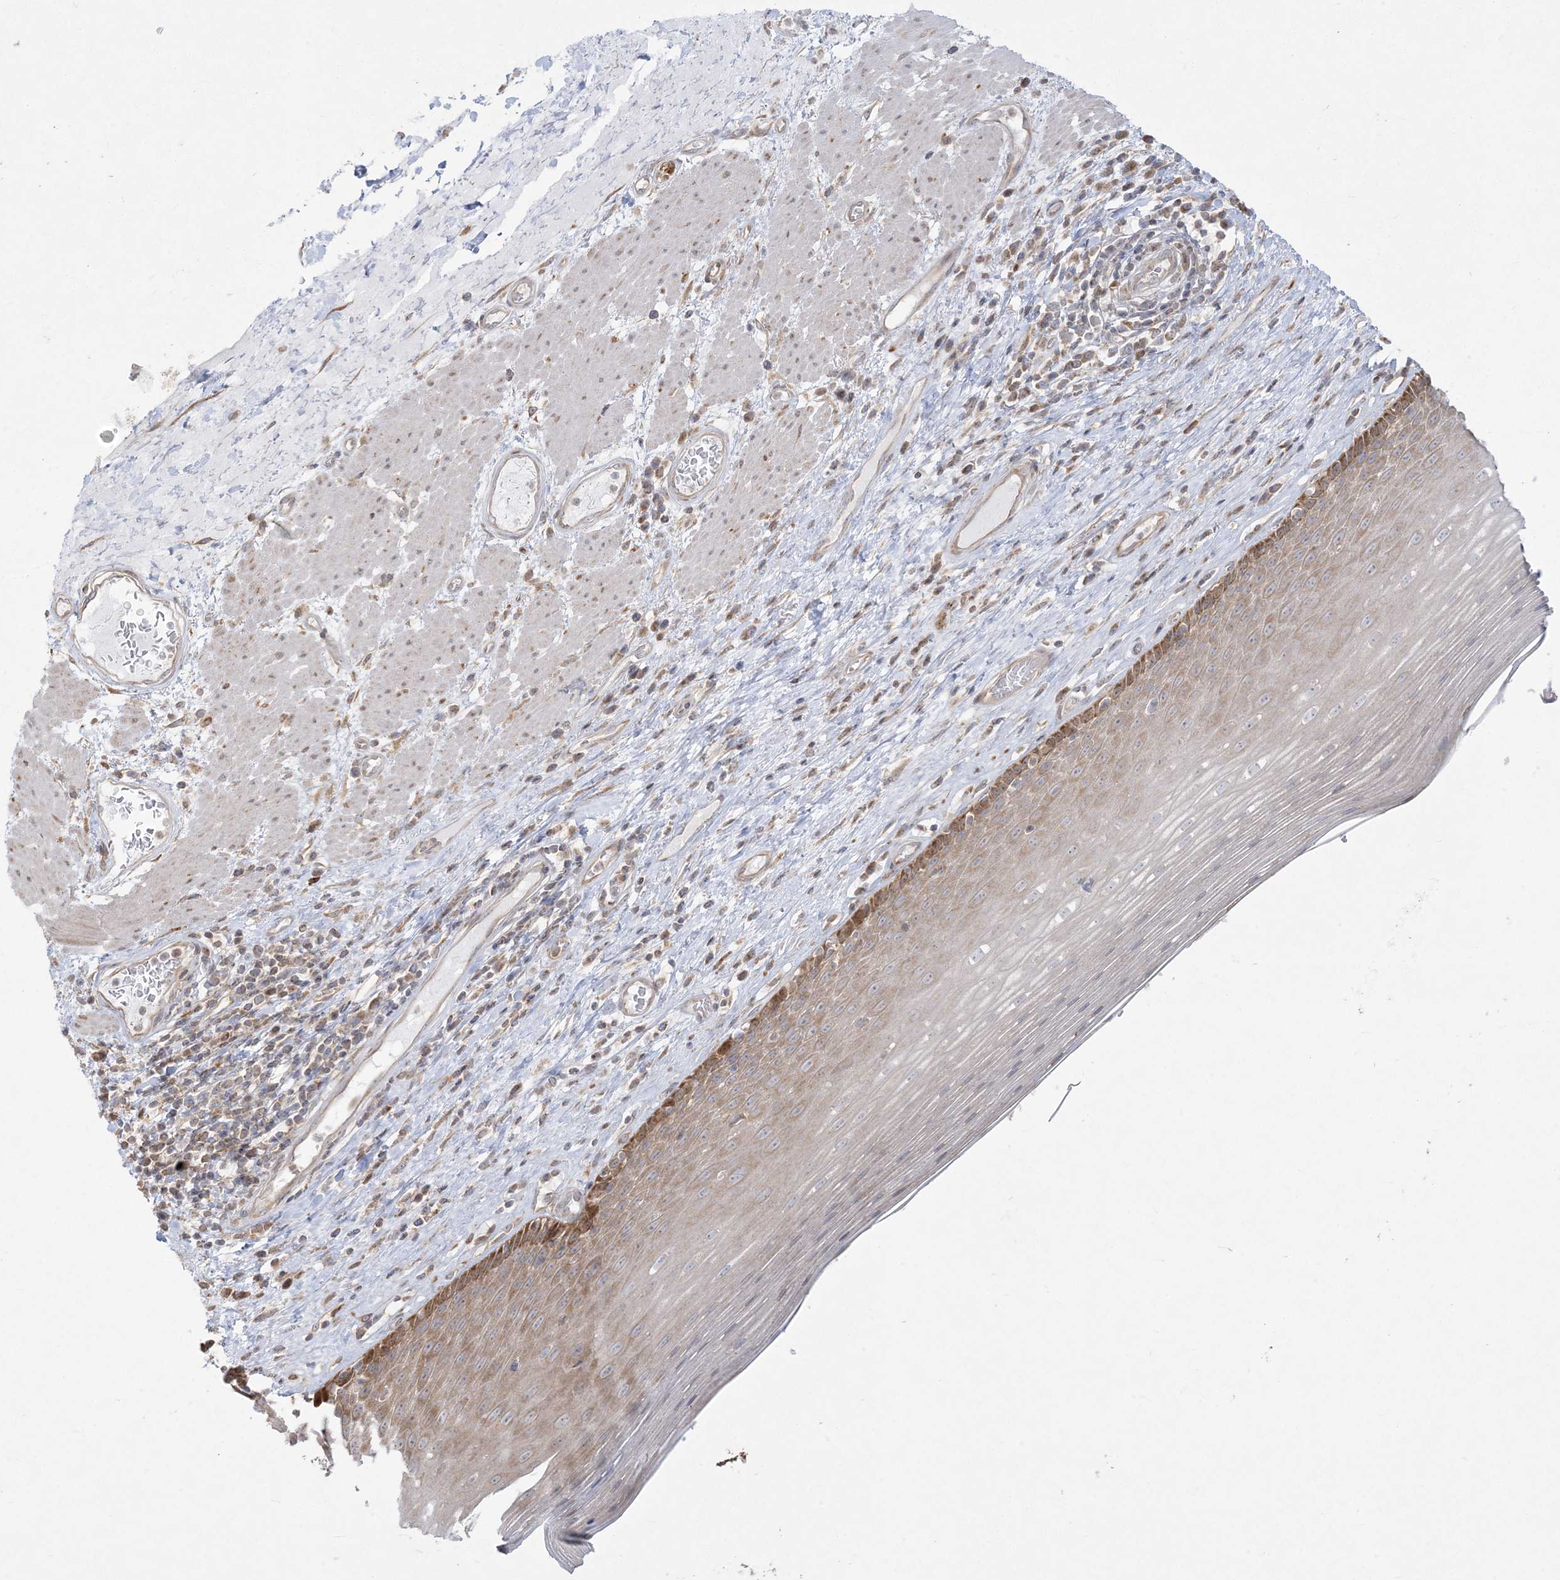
{"staining": {"intensity": "strong", "quantity": "25%-75%", "location": "cytoplasmic/membranous"}, "tissue": "esophagus", "cell_type": "Squamous epithelial cells", "image_type": "normal", "snomed": [{"axis": "morphology", "description": "Normal tissue, NOS"}, {"axis": "topography", "description": "Esophagus"}], "caption": "Immunohistochemical staining of benign esophagus displays 25%-75% levels of strong cytoplasmic/membranous protein staining in about 25%-75% of squamous epithelial cells.", "gene": "ZC3H6", "patient": {"sex": "male", "age": 62}}